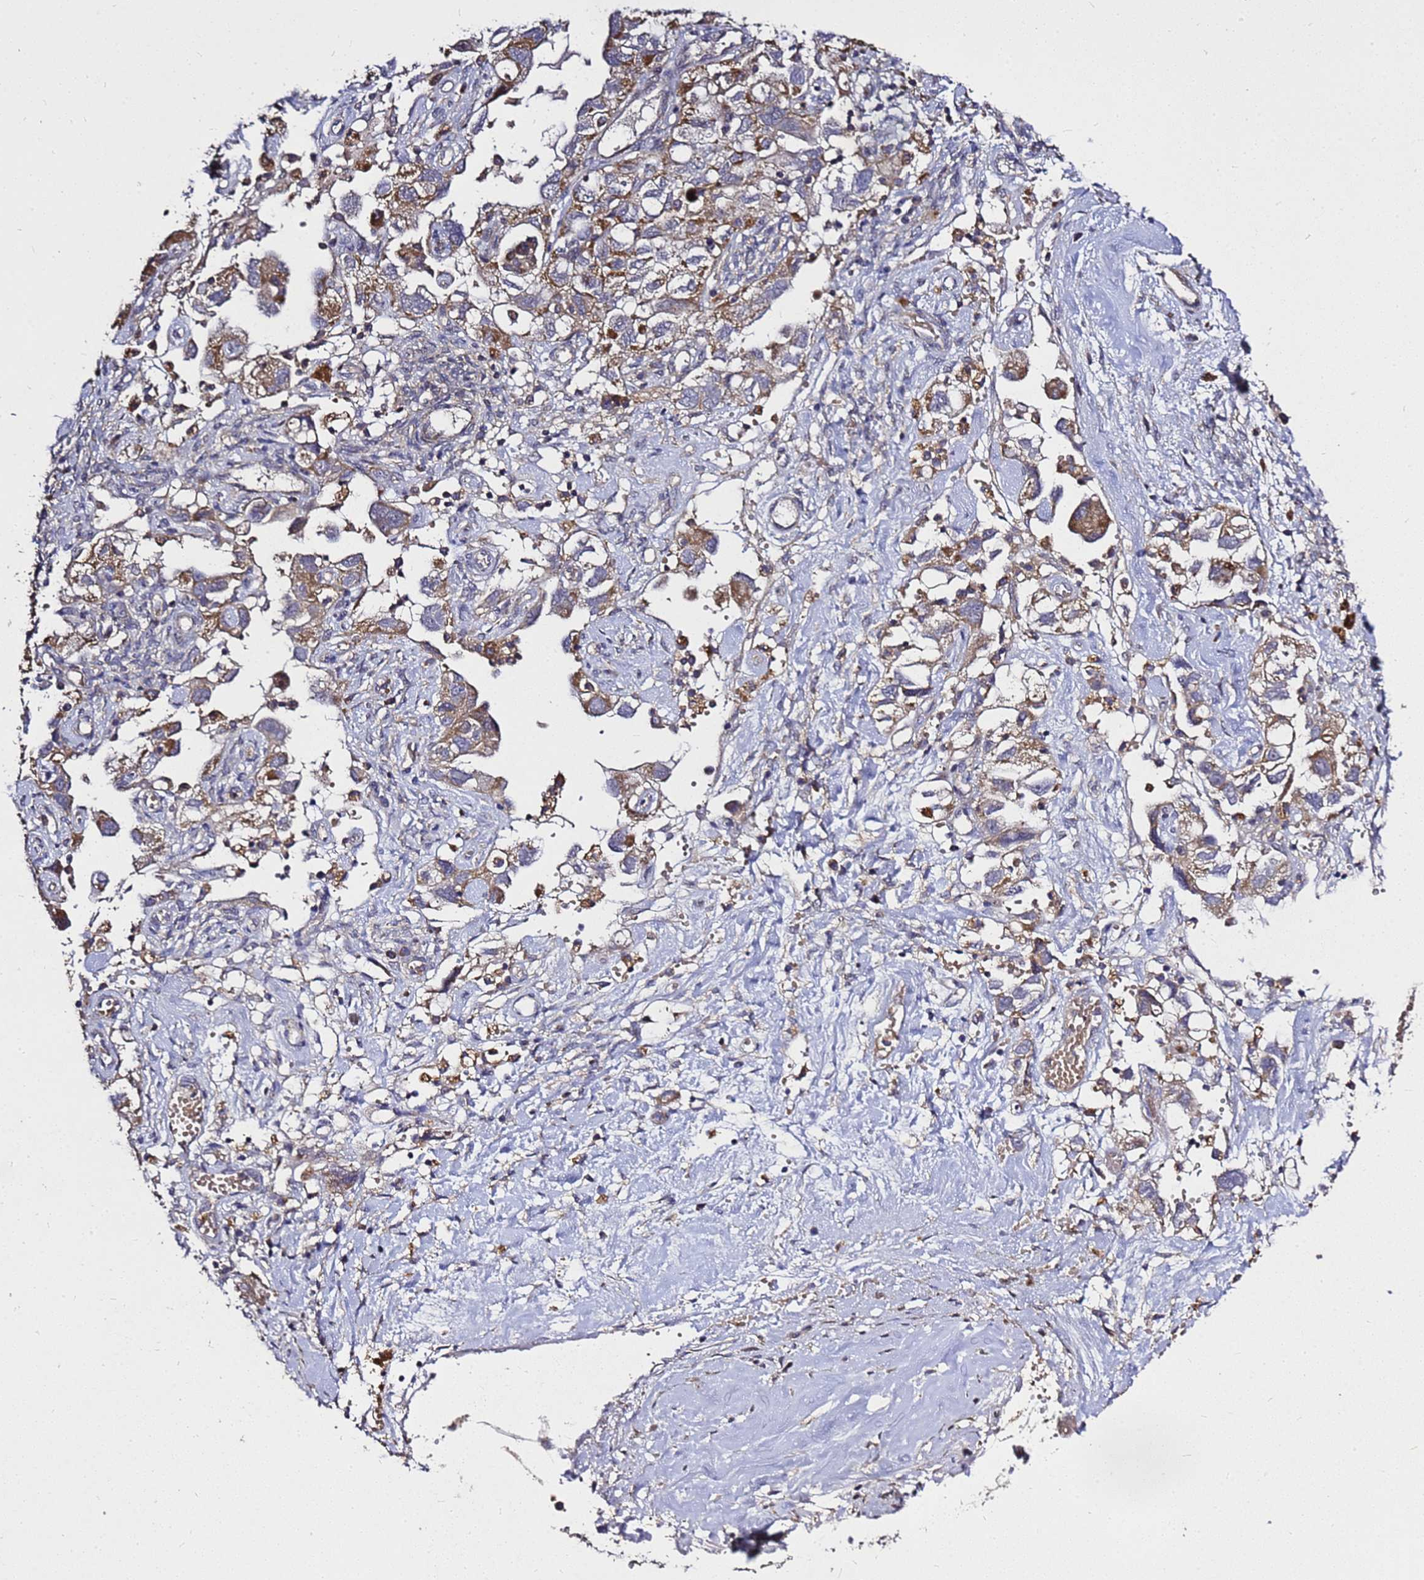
{"staining": {"intensity": "weak", "quantity": ">75%", "location": "cytoplasmic/membranous"}, "tissue": "ovarian cancer", "cell_type": "Tumor cells", "image_type": "cancer", "snomed": [{"axis": "morphology", "description": "Carcinoma, NOS"}, {"axis": "morphology", "description": "Cystadenocarcinoma, serous, NOS"}, {"axis": "topography", "description": "Ovary"}], "caption": "Ovarian cancer tissue demonstrates weak cytoplasmic/membranous staining in about >75% of tumor cells", "gene": "RSPRY1", "patient": {"sex": "female", "age": 69}}